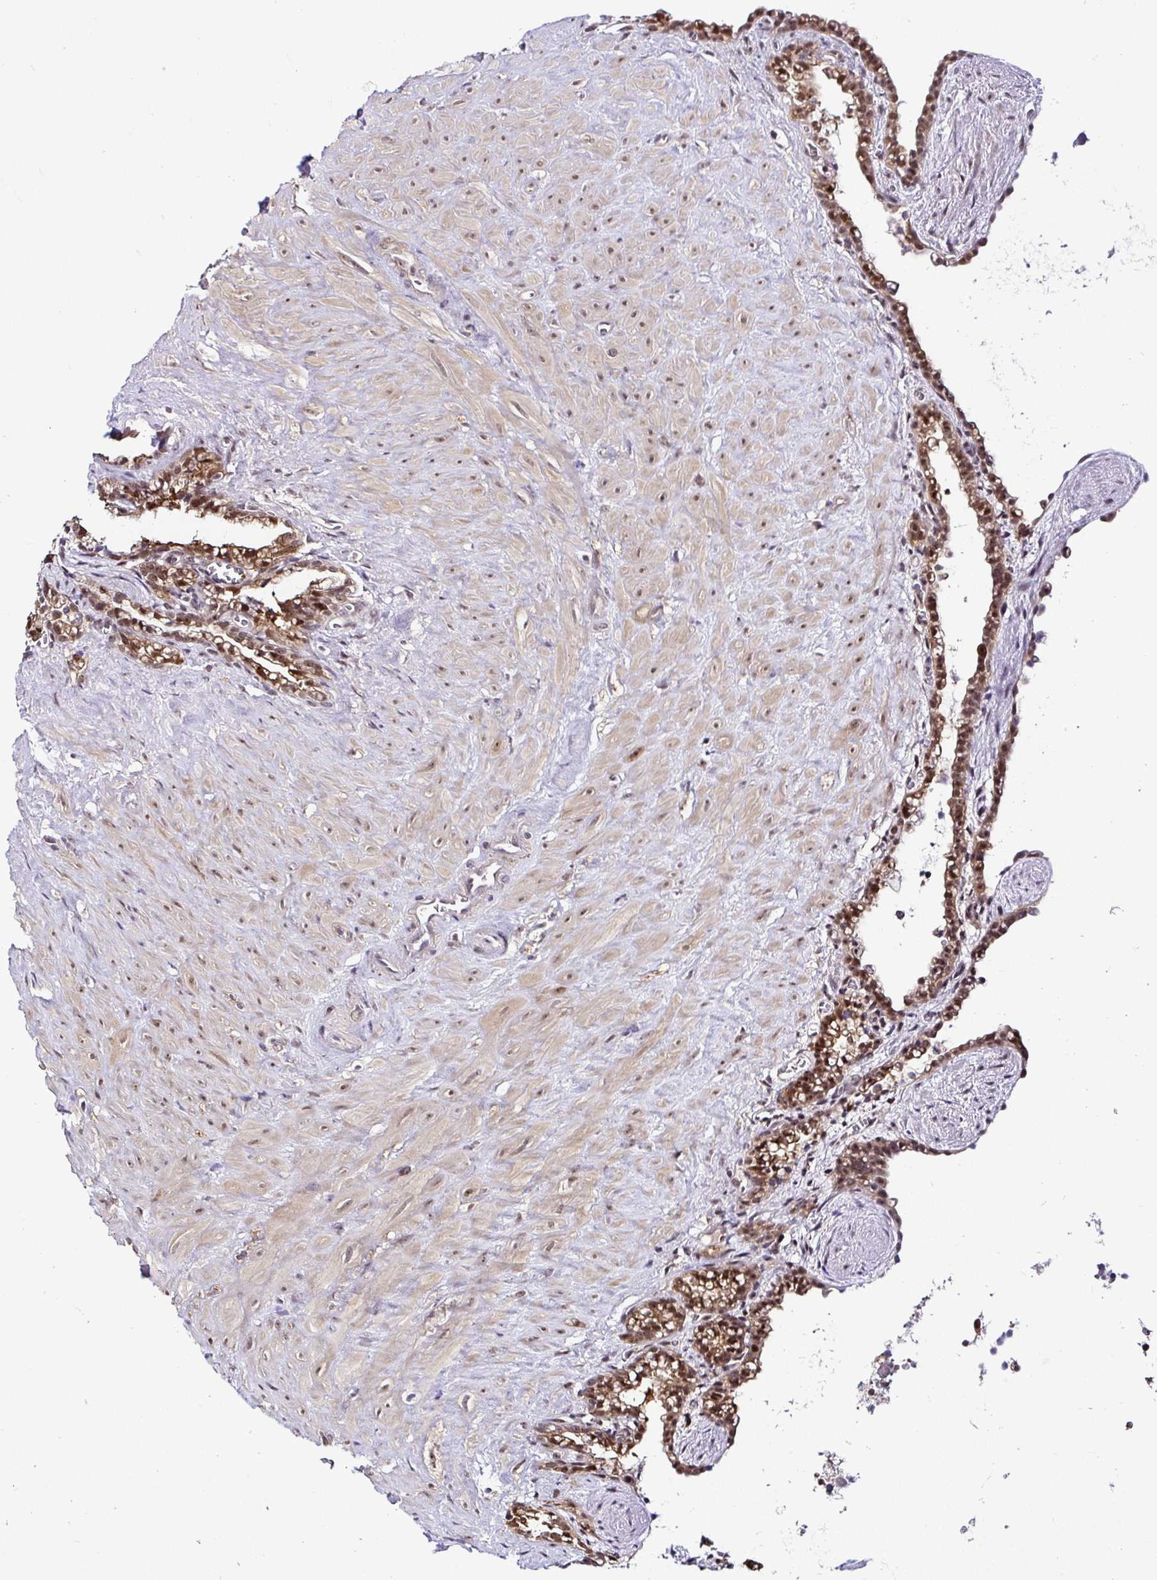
{"staining": {"intensity": "moderate", "quantity": "25%-75%", "location": "cytoplasmic/membranous,nuclear"}, "tissue": "seminal vesicle", "cell_type": "Glandular cells", "image_type": "normal", "snomed": [{"axis": "morphology", "description": "Normal tissue, NOS"}, {"axis": "topography", "description": "Seminal veicle"}], "caption": "Immunohistochemical staining of unremarkable human seminal vesicle shows medium levels of moderate cytoplasmic/membranous,nuclear positivity in about 25%-75% of glandular cells. (Brightfield microscopy of DAB IHC at high magnification).", "gene": "PIN4", "patient": {"sex": "male", "age": 76}}